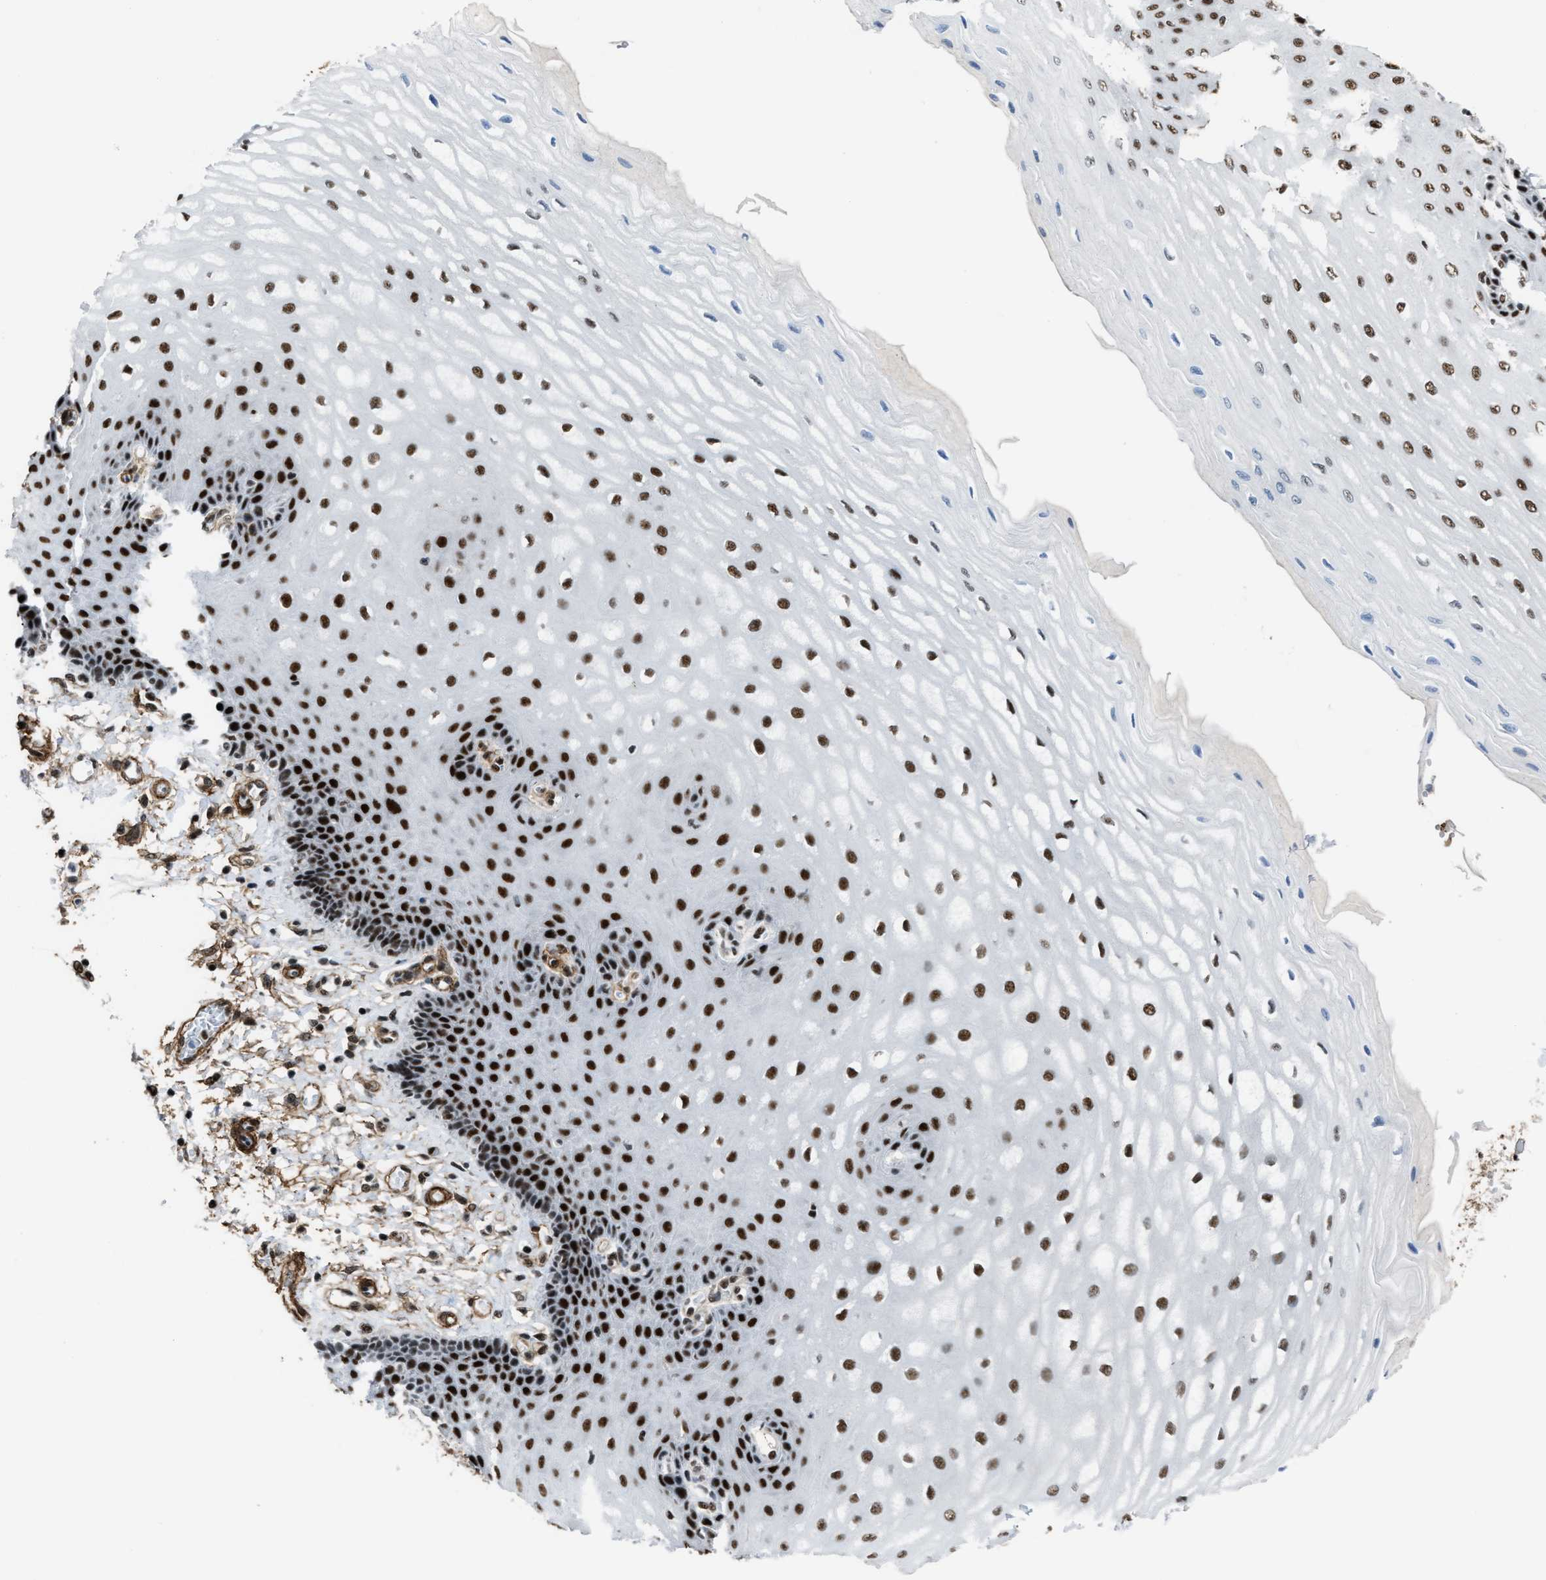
{"staining": {"intensity": "strong", "quantity": ">75%", "location": "nuclear"}, "tissue": "esophagus", "cell_type": "Squamous epithelial cells", "image_type": "normal", "snomed": [{"axis": "morphology", "description": "Normal tissue, NOS"}, {"axis": "topography", "description": "Esophagus"}], "caption": "IHC staining of normal esophagus, which reveals high levels of strong nuclear staining in about >75% of squamous epithelial cells indicating strong nuclear protein staining. The staining was performed using DAB (brown) for protein detection and nuclei were counterstained in hematoxylin (blue).", "gene": "DDX5", "patient": {"sex": "male", "age": 54}}